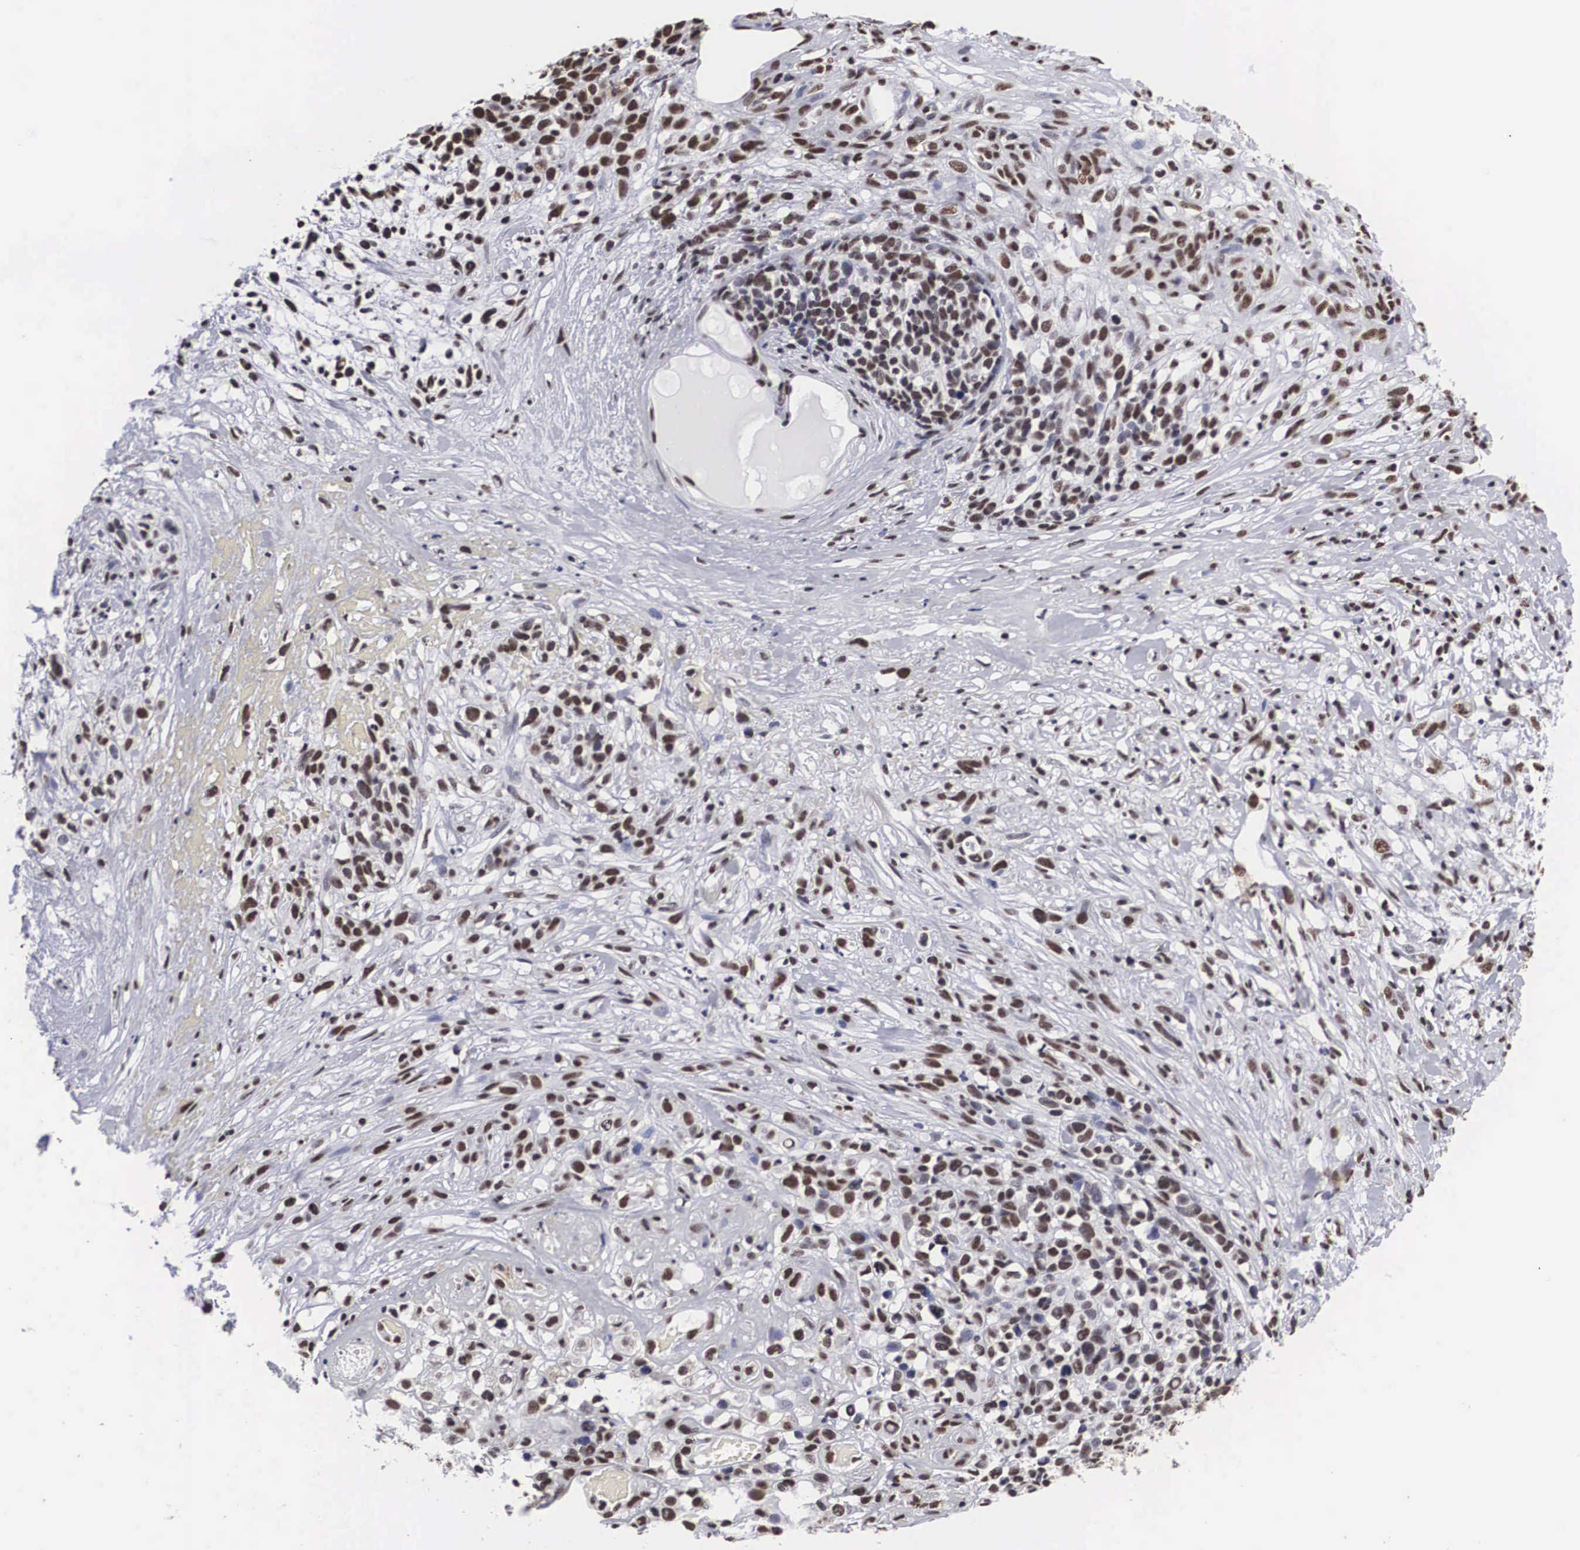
{"staining": {"intensity": "moderate", "quantity": ">75%", "location": "nuclear"}, "tissue": "melanoma", "cell_type": "Tumor cells", "image_type": "cancer", "snomed": [{"axis": "morphology", "description": "Malignant melanoma, NOS"}, {"axis": "topography", "description": "Skin"}], "caption": "Malignant melanoma tissue reveals moderate nuclear staining in about >75% of tumor cells, visualized by immunohistochemistry.", "gene": "ACIN1", "patient": {"sex": "female", "age": 85}}